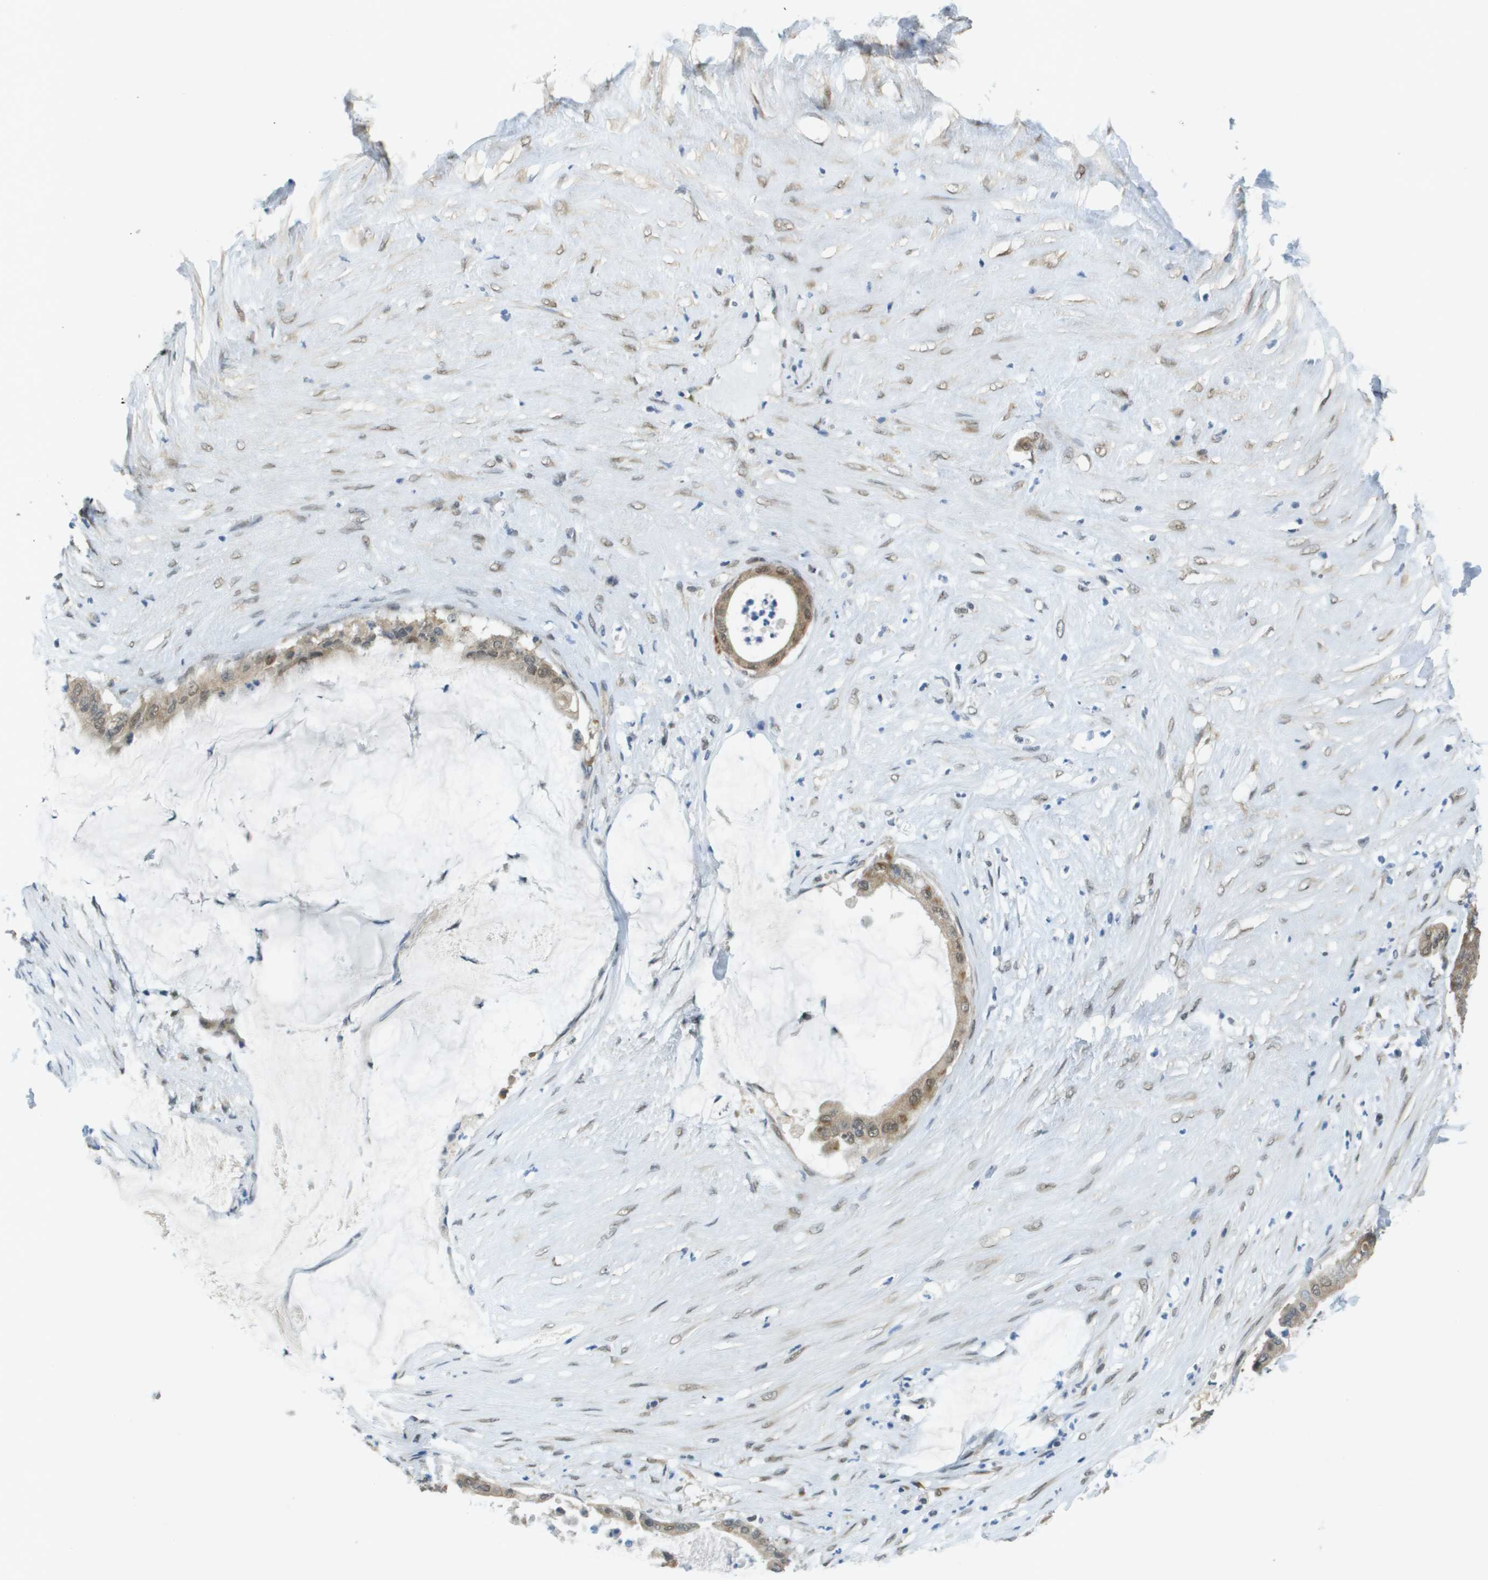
{"staining": {"intensity": "moderate", "quantity": ">75%", "location": "cytoplasmic/membranous,nuclear"}, "tissue": "pancreatic cancer", "cell_type": "Tumor cells", "image_type": "cancer", "snomed": [{"axis": "morphology", "description": "Adenocarcinoma, NOS"}, {"axis": "topography", "description": "Pancreas"}], "caption": "Approximately >75% of tumor cells in human pancreatic adenocarcinoma reveal moderate cytoplasmic/membranous and nuclear protein expression as visualized by brown immunohistochemical staining.", "gene": "ARID1B", "patient": {"sex": "male", "age": 41}}